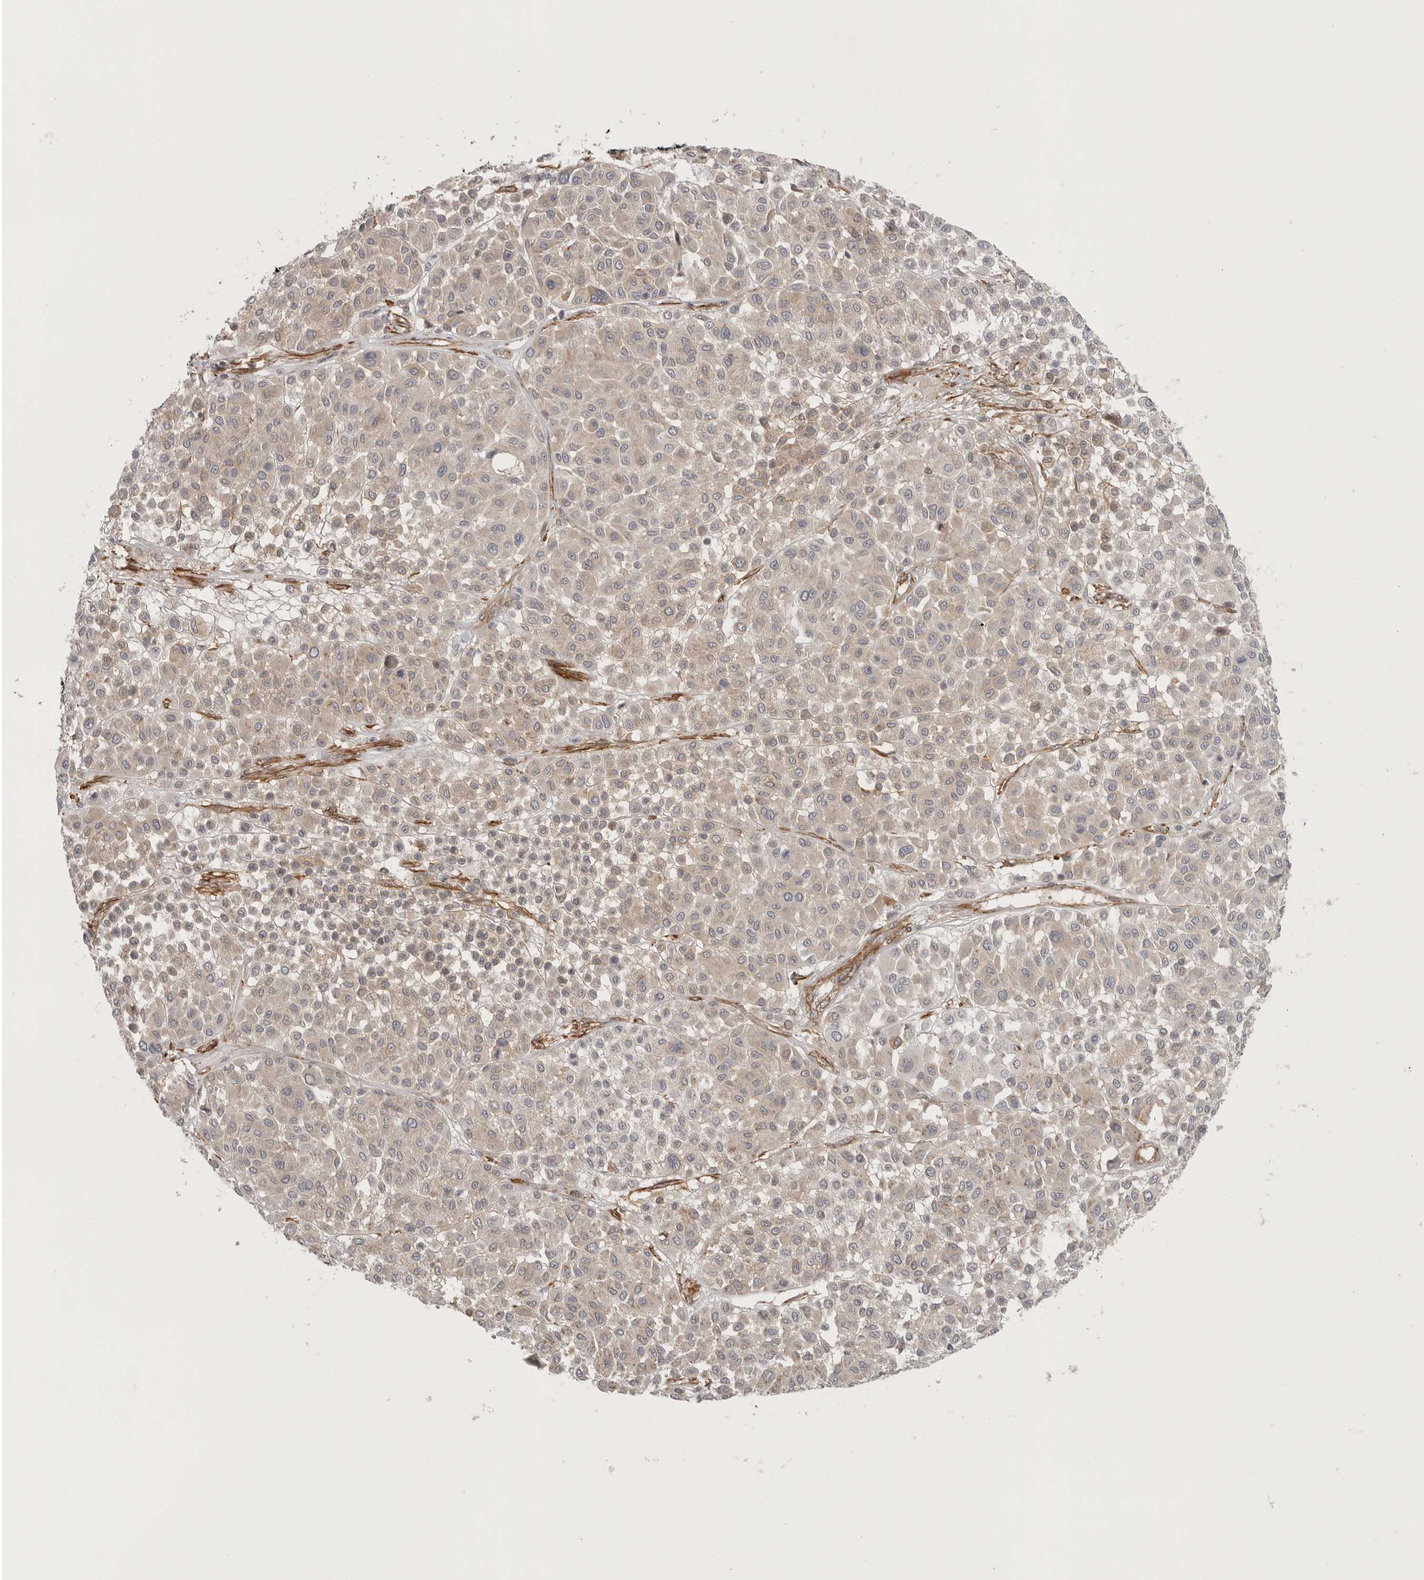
{"staining": {"intensity": "weak", "quantity": "<25%", "location": "cytoplasmic/membranous"}, "tissue": "melanoma", "cell_type": "Tumor cells", "image_type": "cancer", "snomed": [{"axis": "morphology", "description": "Malignant melanoma, Metastatic site"}, {"axis": "topography", "description": "Soft tissue"}], "caption": "Protein analysis of melanoma reveals no significant positivity in tumor cells.", "gene": "LONRF1", "patient": {"sex": "male", "age": 41}}